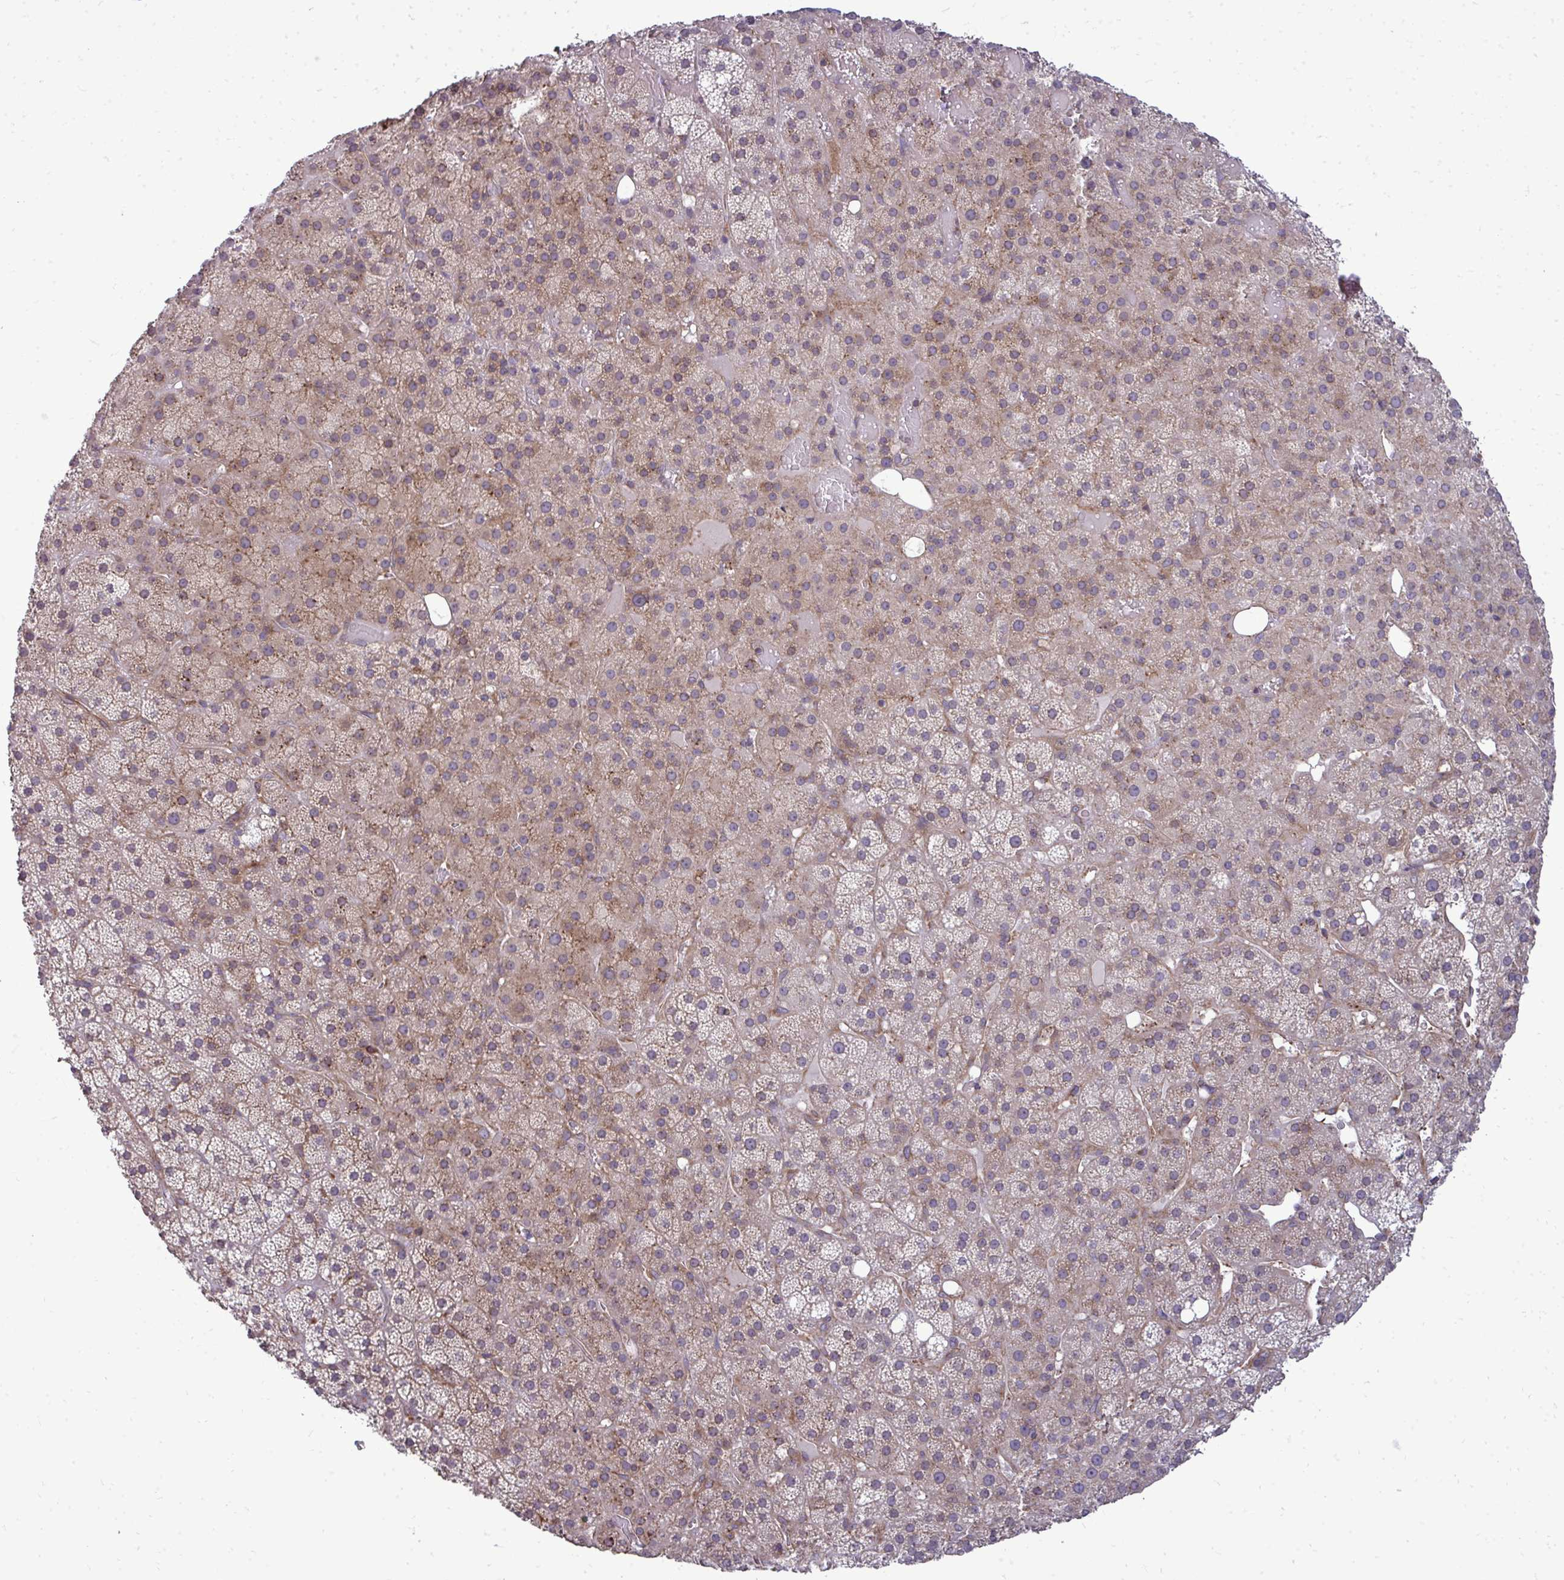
{"staining": {"intensity": "moderate", "quantity": "<25%", "location": "cytoplasmic/membranous"}, "tissue": "adrenal gland", "cell_type": "Glandular cells", "image_type": "normal", "snomed": [{"axis": "morphology", "description": "Normal tissue, NOS"}, {"axis": "topography", "description": "Adrenal gland"}], "caption": "Human adrenal gland stained with a brown dye demonstrates moderate cytoplasmic/membranous positive staining in approximately <25% of glandular cells.", "gene": "FUT10", "patient": {"sex": "male", "age": 53}}